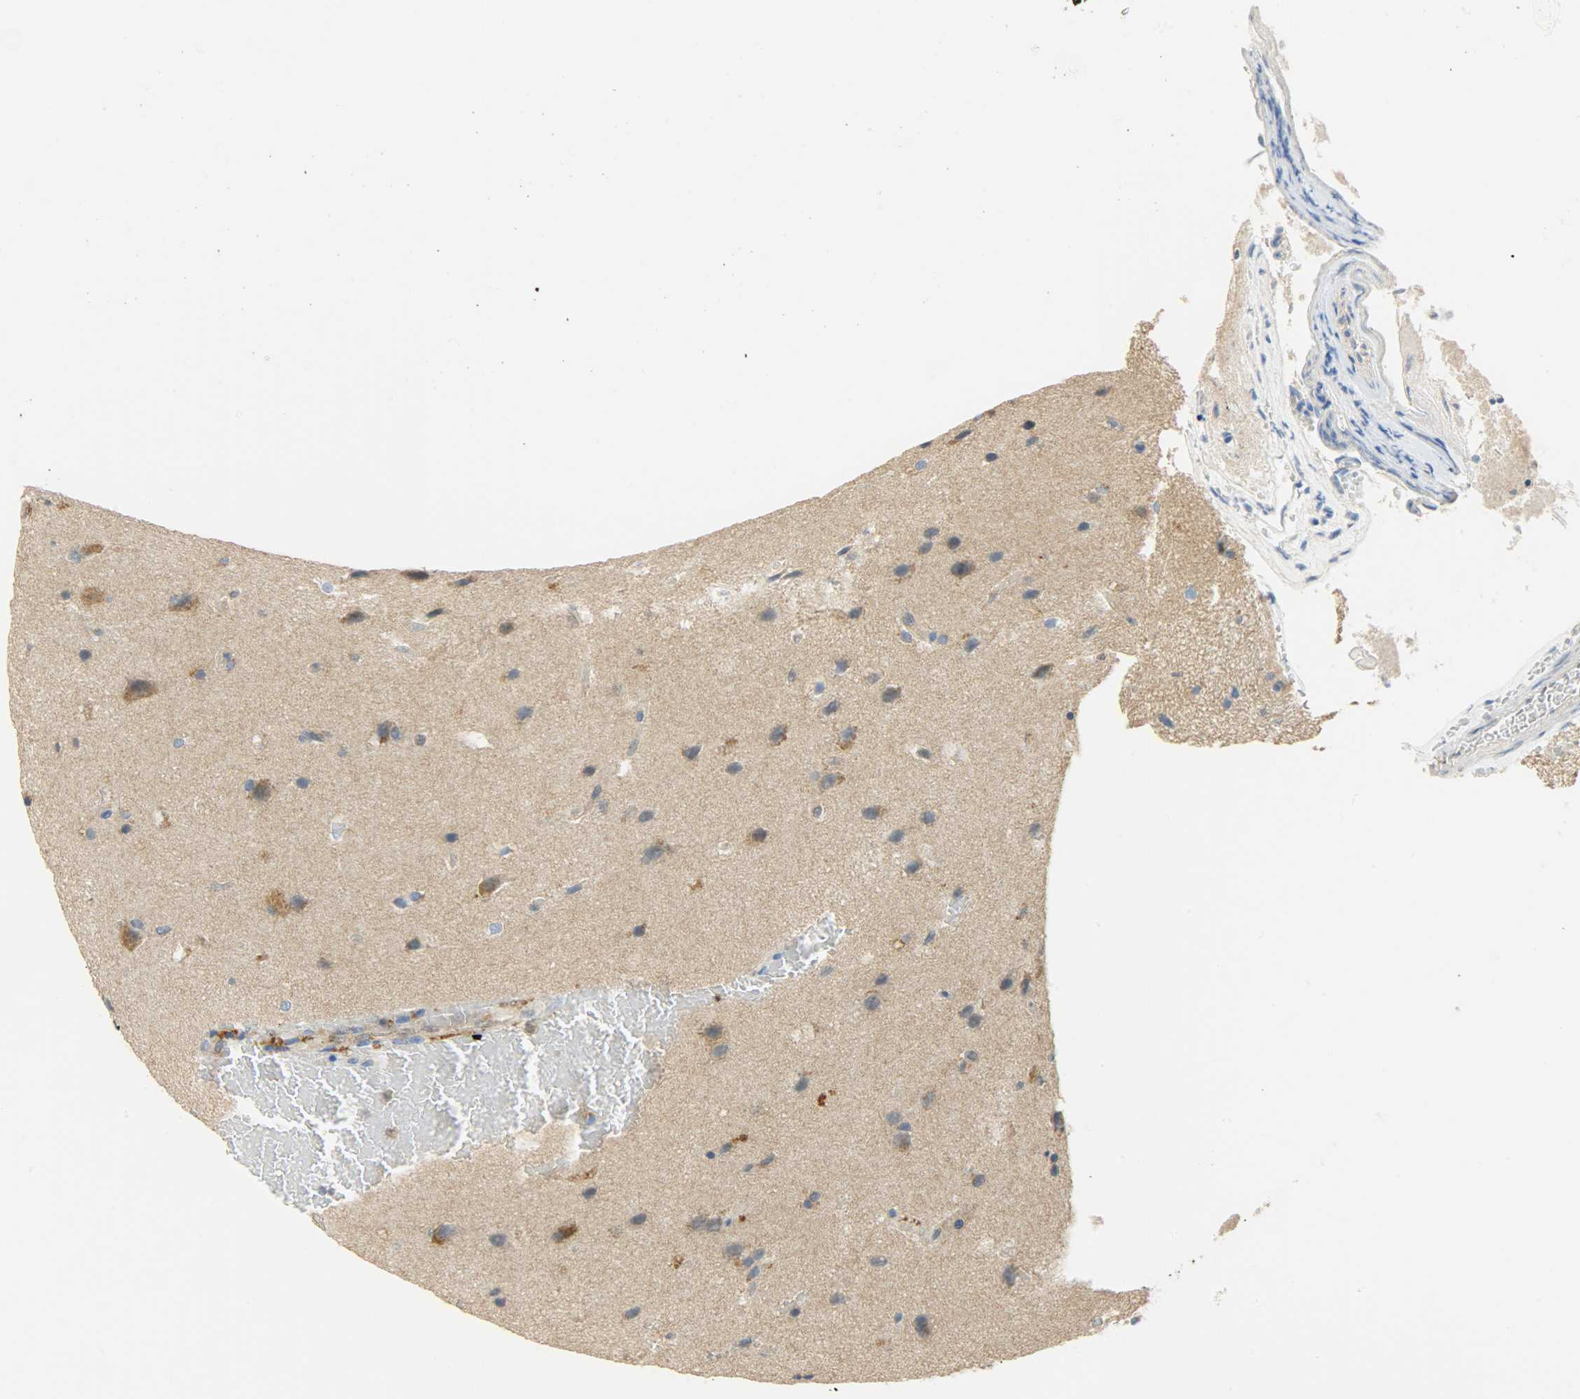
{"staining": {"intensity": "moderate", "quantity": "25%-75%", "location": "cytoplasmic/membranous"}, "tissue": "glioma", "cell_type": "Tumor cells", "image_type": "cancer", "snomed": [{"axis": "morphology", "description": "Glioma, malignant, Low grade"}, {"axis": "topography", "description": "Cerebral cortex"}], "caption": "High-power microscopy captured an immunohistochemistry image of glioma, revealing moderate cytoplasmic/membranous positivity in approximately 25%-75% of tumor cells.", "gene": "FKBP1A", "patient": {"sex": "female", "age": 47}}